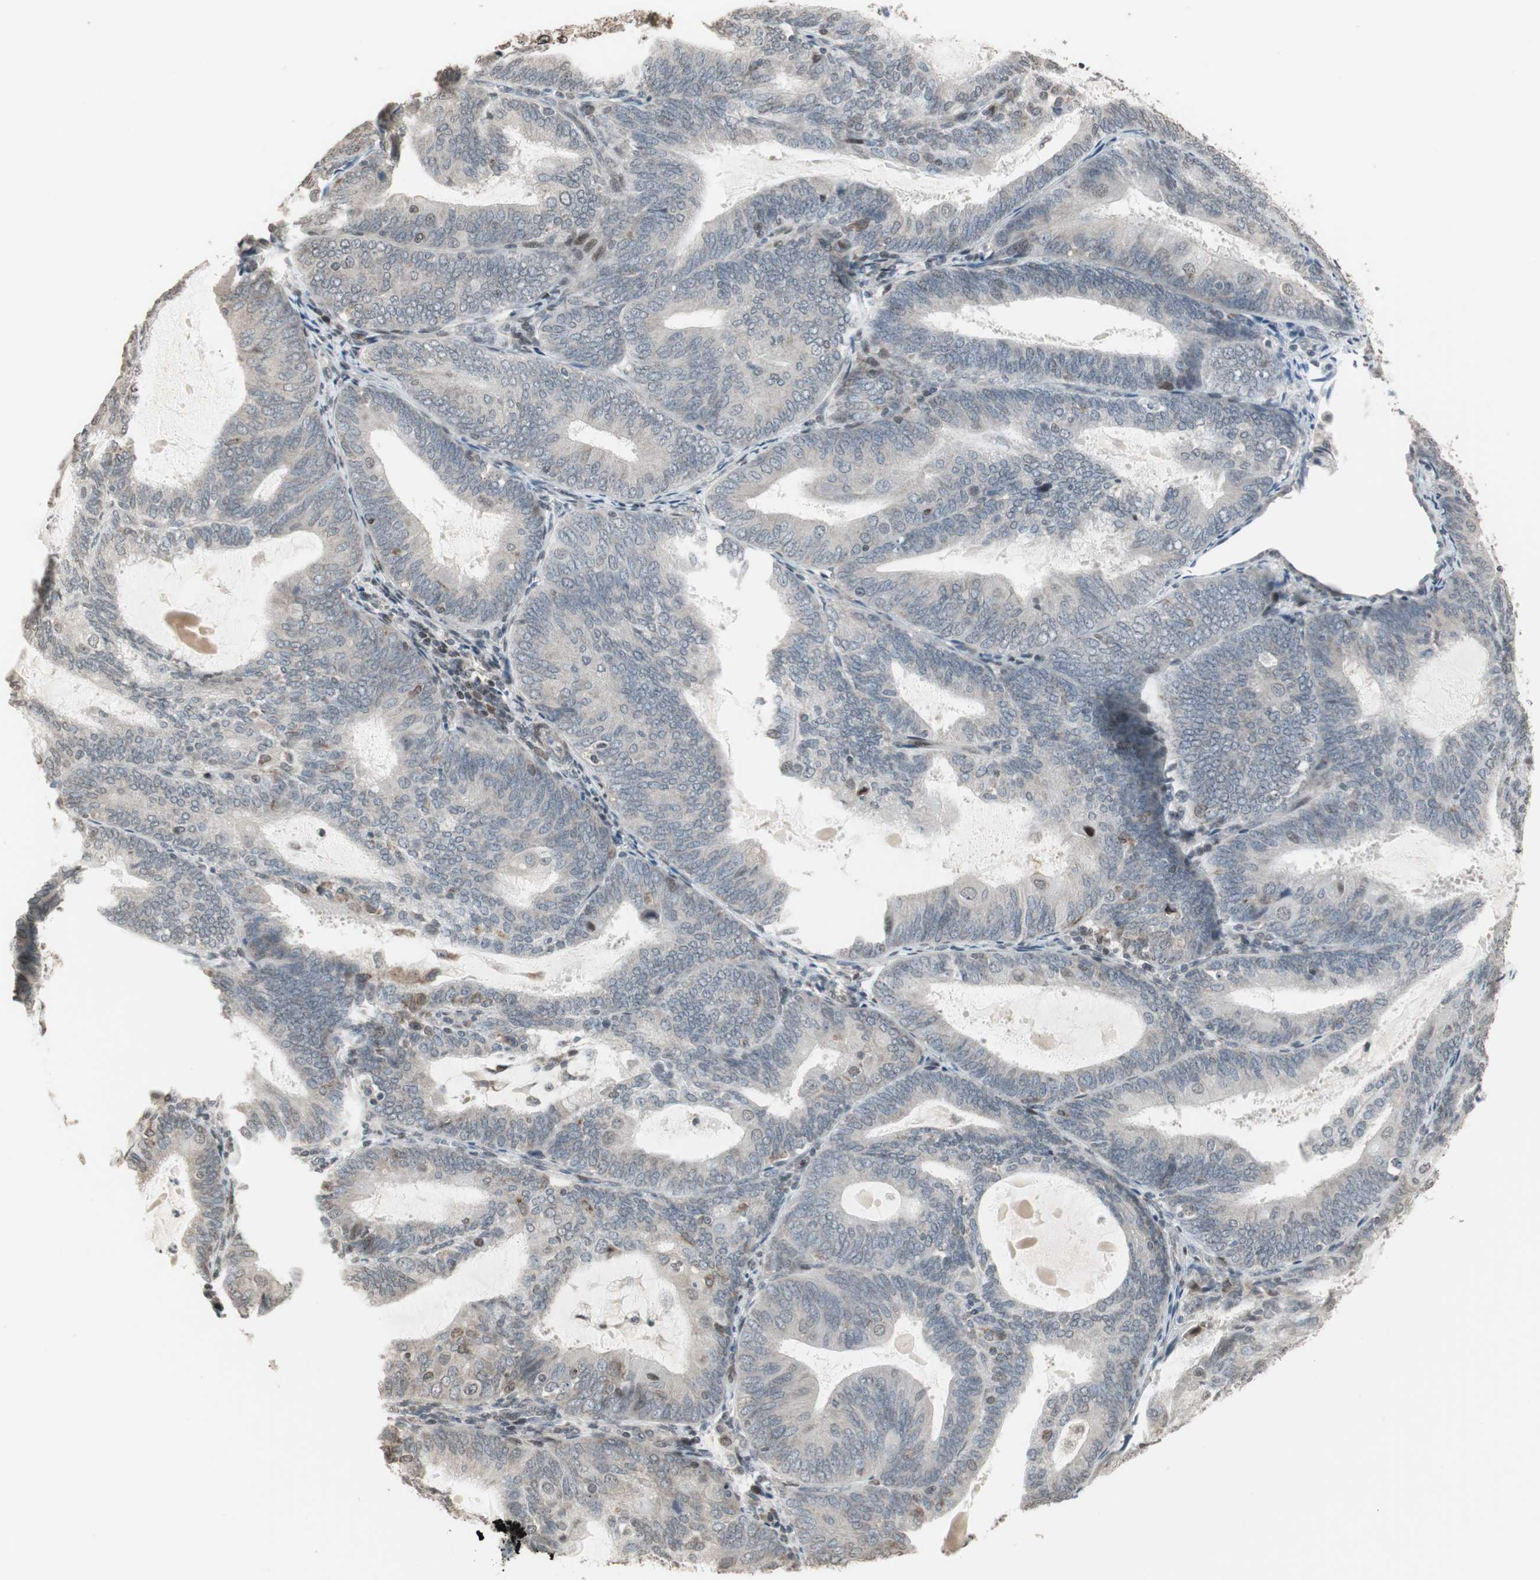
{"staining": {"intensity": "weak", "quantity": "<25%", "location": "cytoplasmic/membranous,nuclear"}, "tissue": "endometrial cancer", "cell_type": "Tumor cells", "image_type": "cancer", "snomed": [{"axis": "morphology", "description": "Adenocarcinoma, NOS"}, {"axis": "topography", "description": "Endometrium"}], "caption": "An immunohistochemistry image of adenocarcinoma (endometrial) is shown. There is no staining in tumor cells of adenocarcinoma (endometrial).", "gene": "CBLC", "patient": {"sex": "female", "age": 81}}